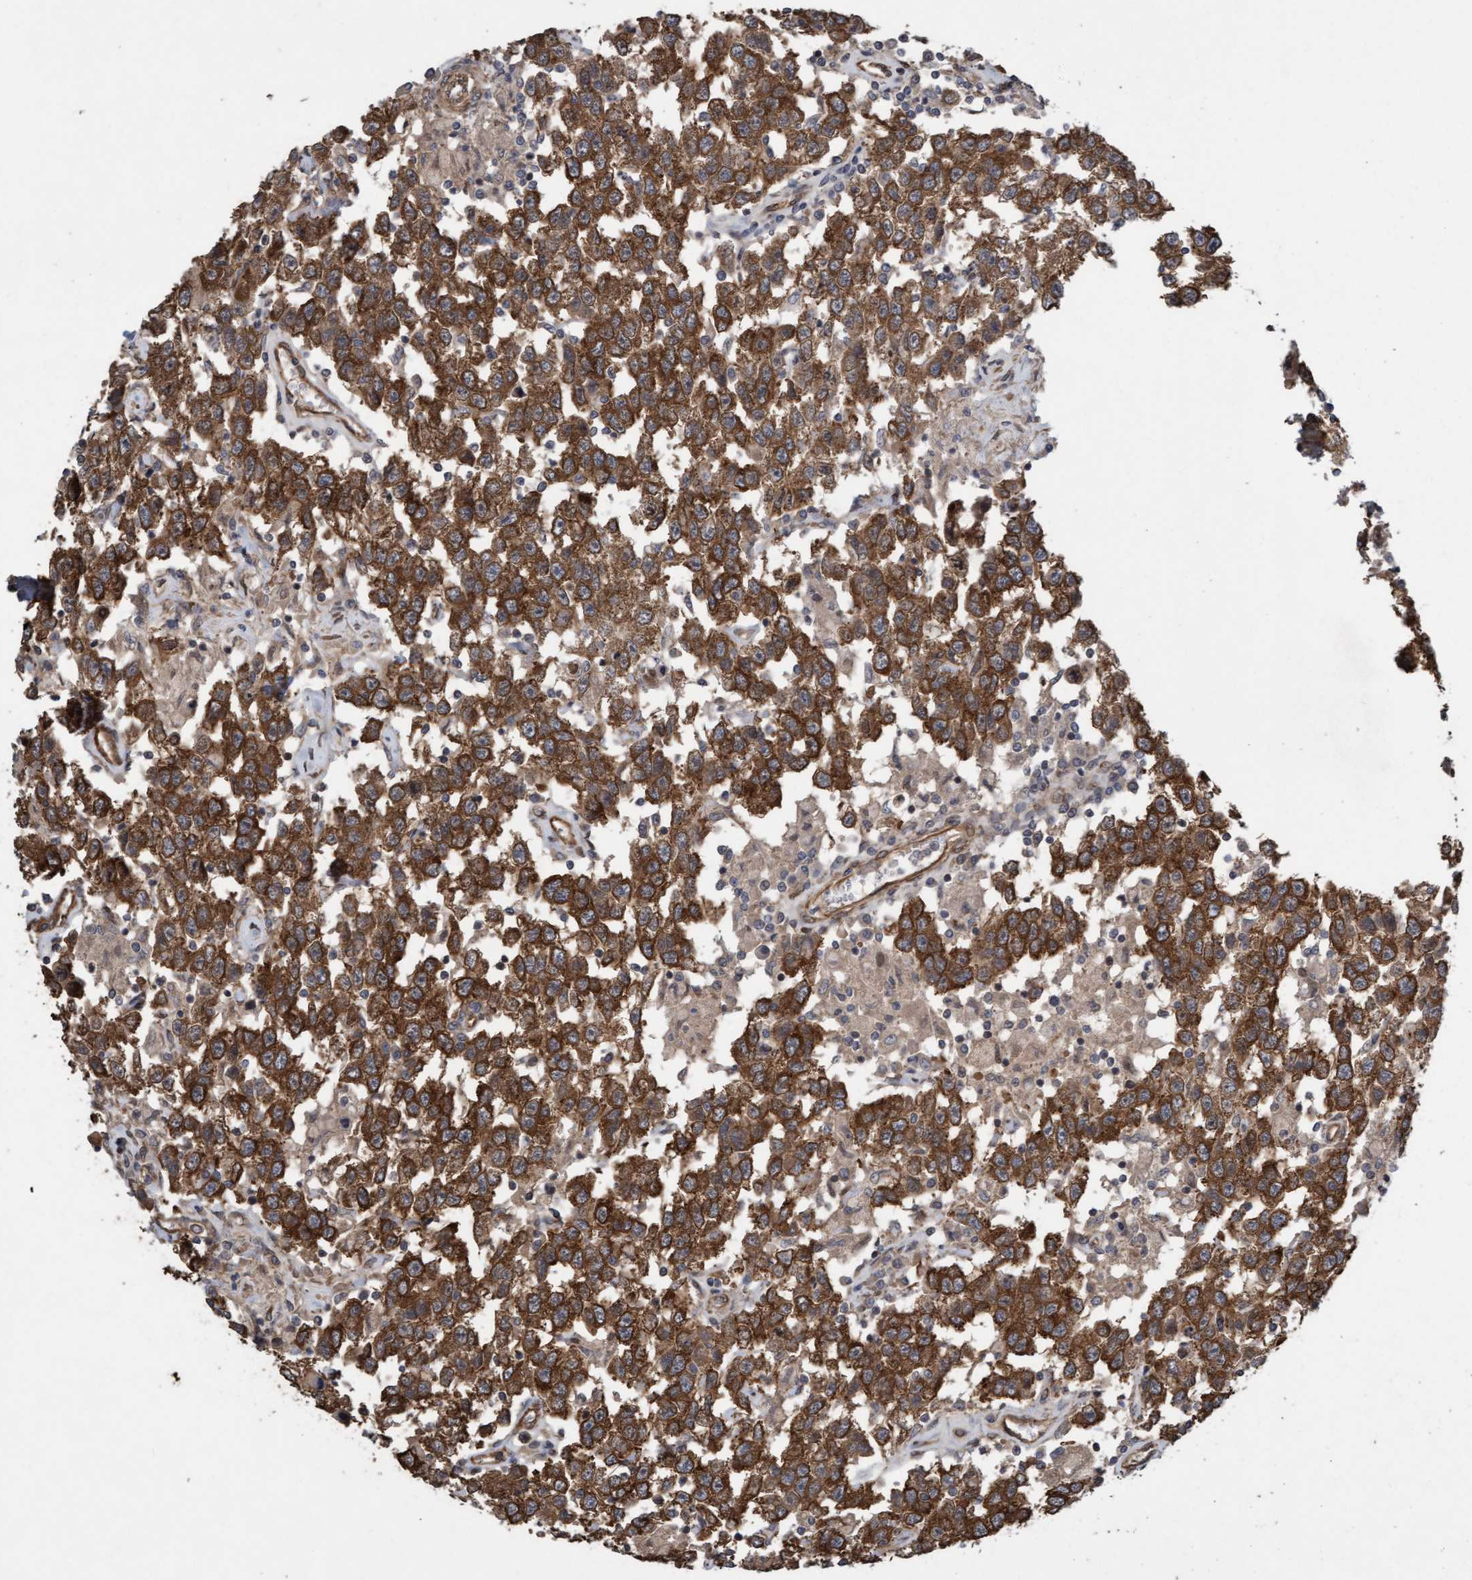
{"staining": {"intensity": "strong", "quantity": ">75%", "location": "cytoplasmic/membranous"}, "tissue": "testis cancer", "cell_type": "Tumor cells", "image_type": "cancer", "snomed": [{"axis": "morphology", "description": "Seminoma, NOS"}, {"axis": "topography", "description": "Testis"}], "caption": "Testis seminoma stained with a protein marker demonstrates strong staining in tumor cells.", "gene": "CDC42EP4", "patient": {"sex": "male", "age": 41}}